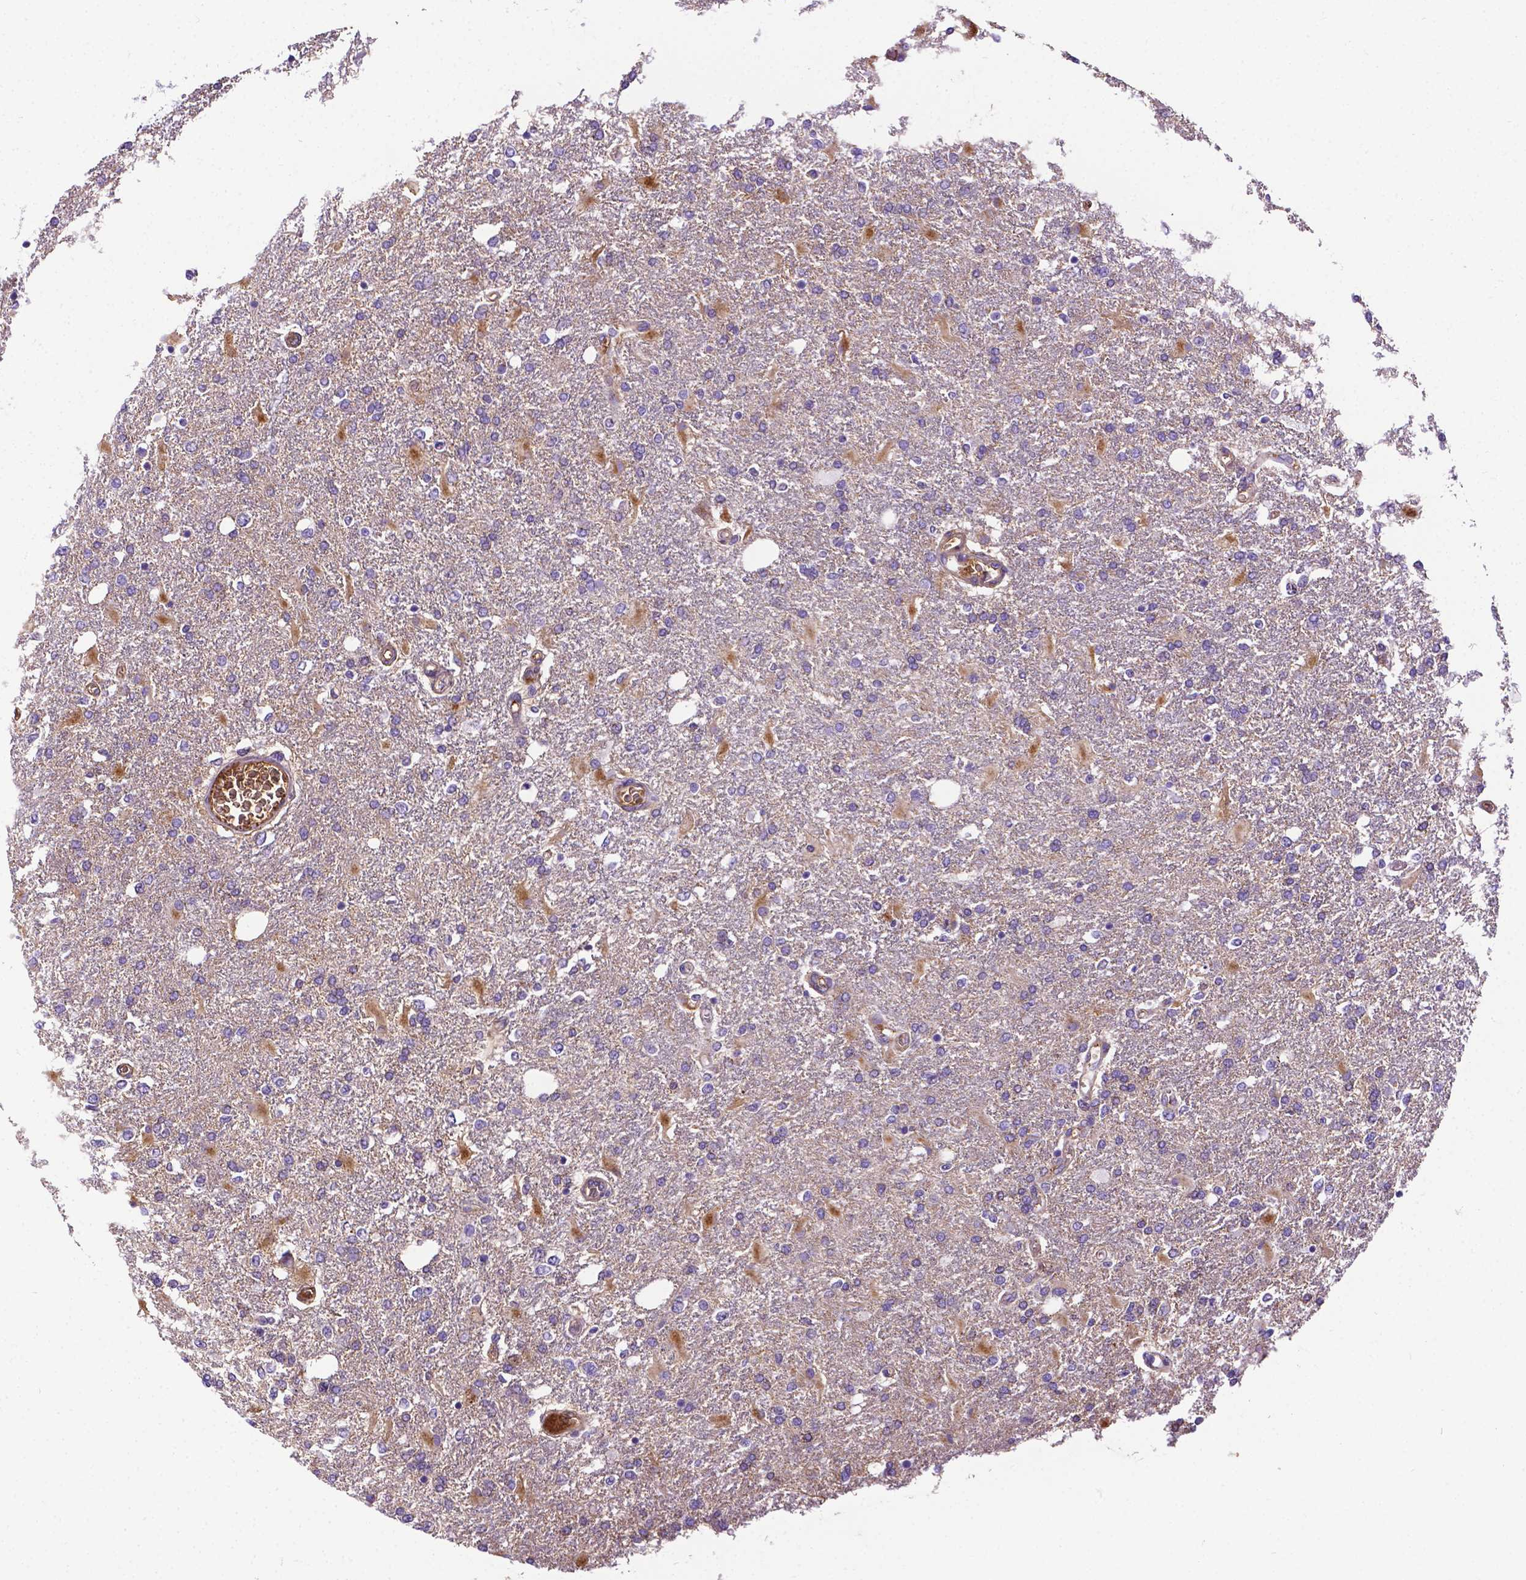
{"staining": {"intensity": "negative", "quantity": "none", "location": "none"}, "tissue": "glioma", "cell_type": "Tumor cells", "image_type": "cancer", "snomed": [{"axis": "morphology", "description": "Glioma, malignant, High grade"}, {"axis": "topography", "description": "Cerebral cortex"}], "caption": "Protein analysis of high-grade glioma (malignant) displays no significant positivity in tumor cells.", "gene": "APOE", "patient": {"sex": "male", "age": 79}}